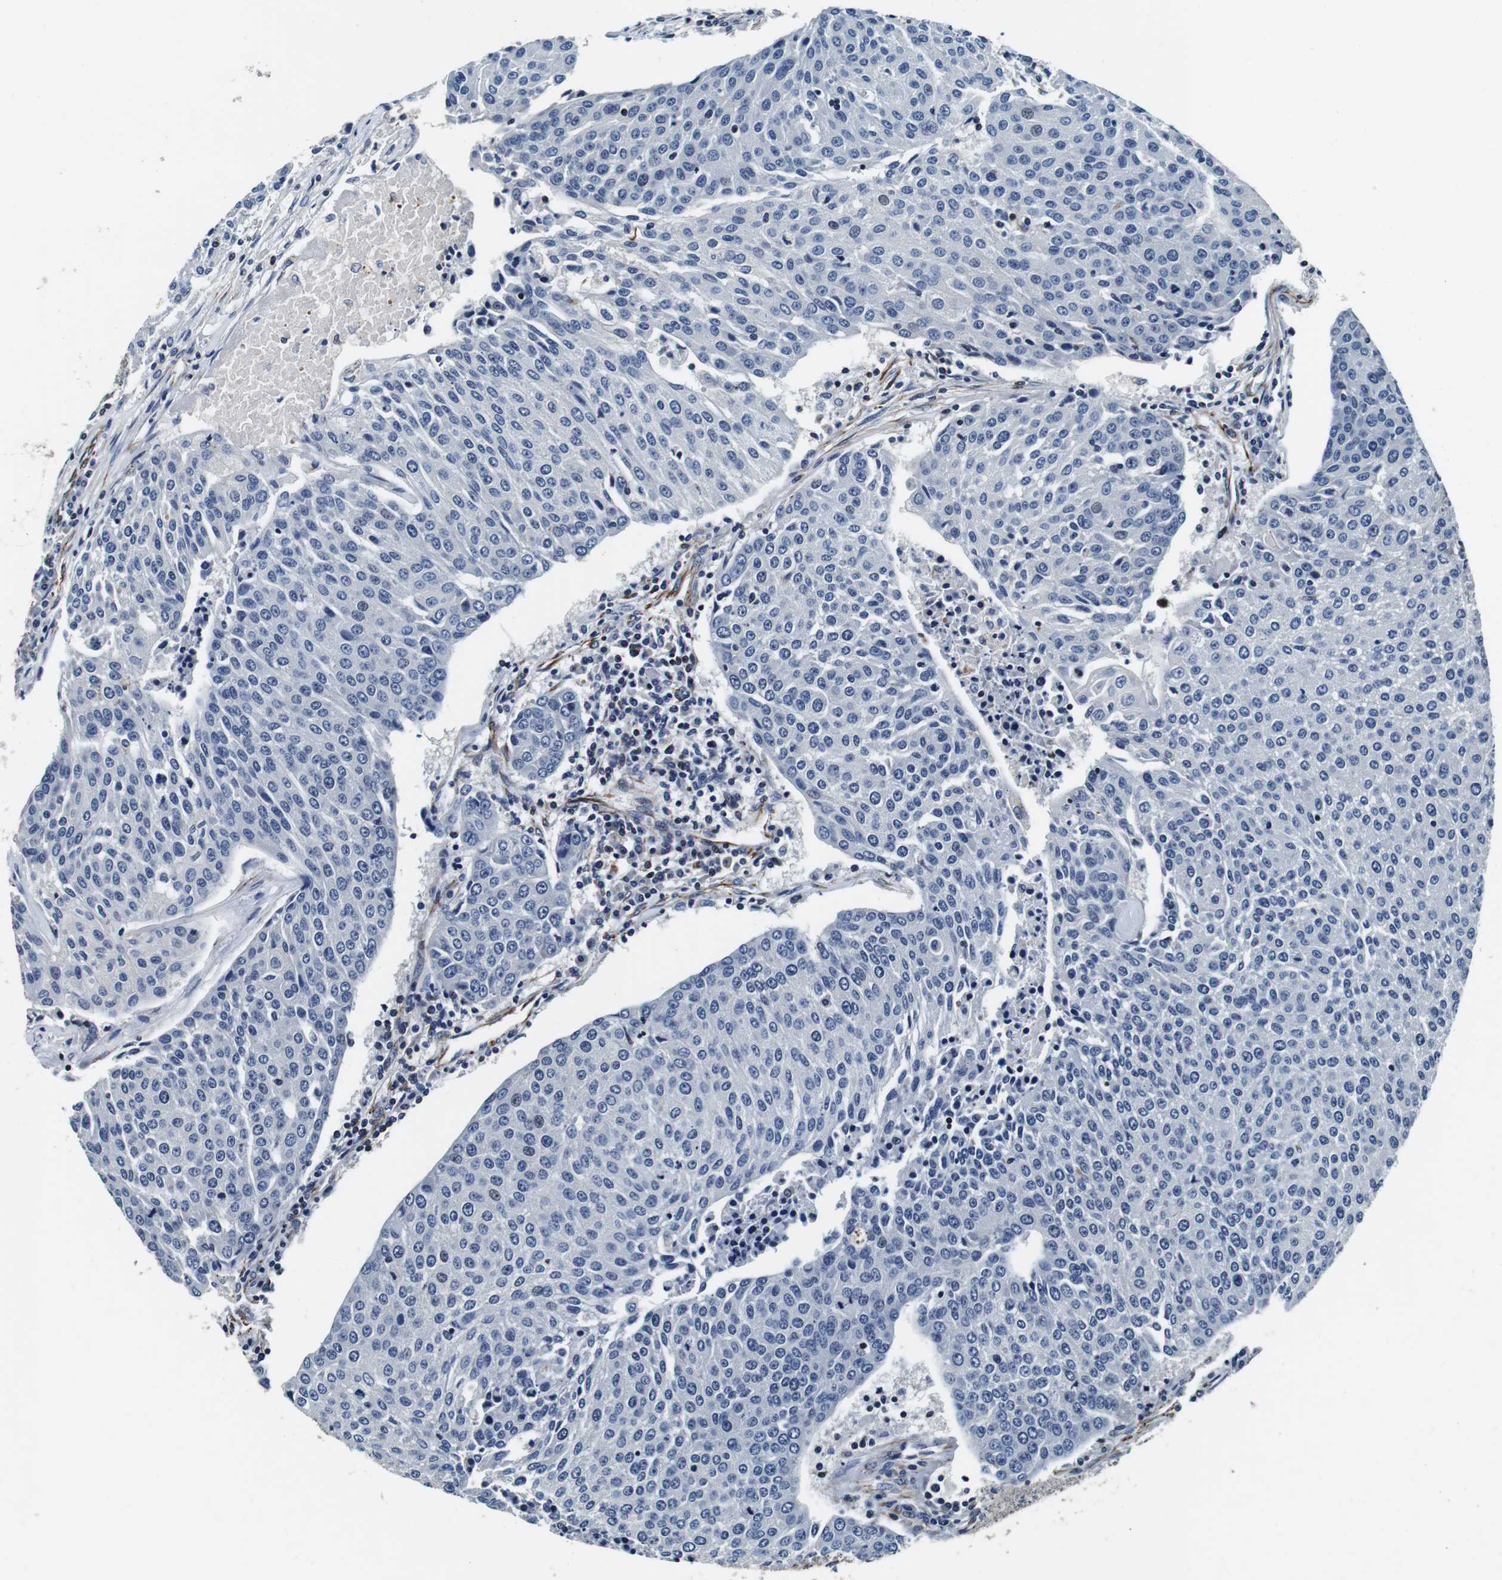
{"staining": {"intensity": "negative", "quantity": "none", "location": "none"}, "tissue": "urothelial cancer", "cell_type": "Tumor cells", "image_type": "cancer", "snomed": [{"axis": "morphology", "description": "Urothelial carcinoma, High grade"}, {"axis": "topography", "description": "Urinary bladder"}], "caption": "Image shows no protein expression in tumor cells of urothelial cancer tissue.", "gene": "GJE1", "patient": {"sex": "female", "age": 85}}